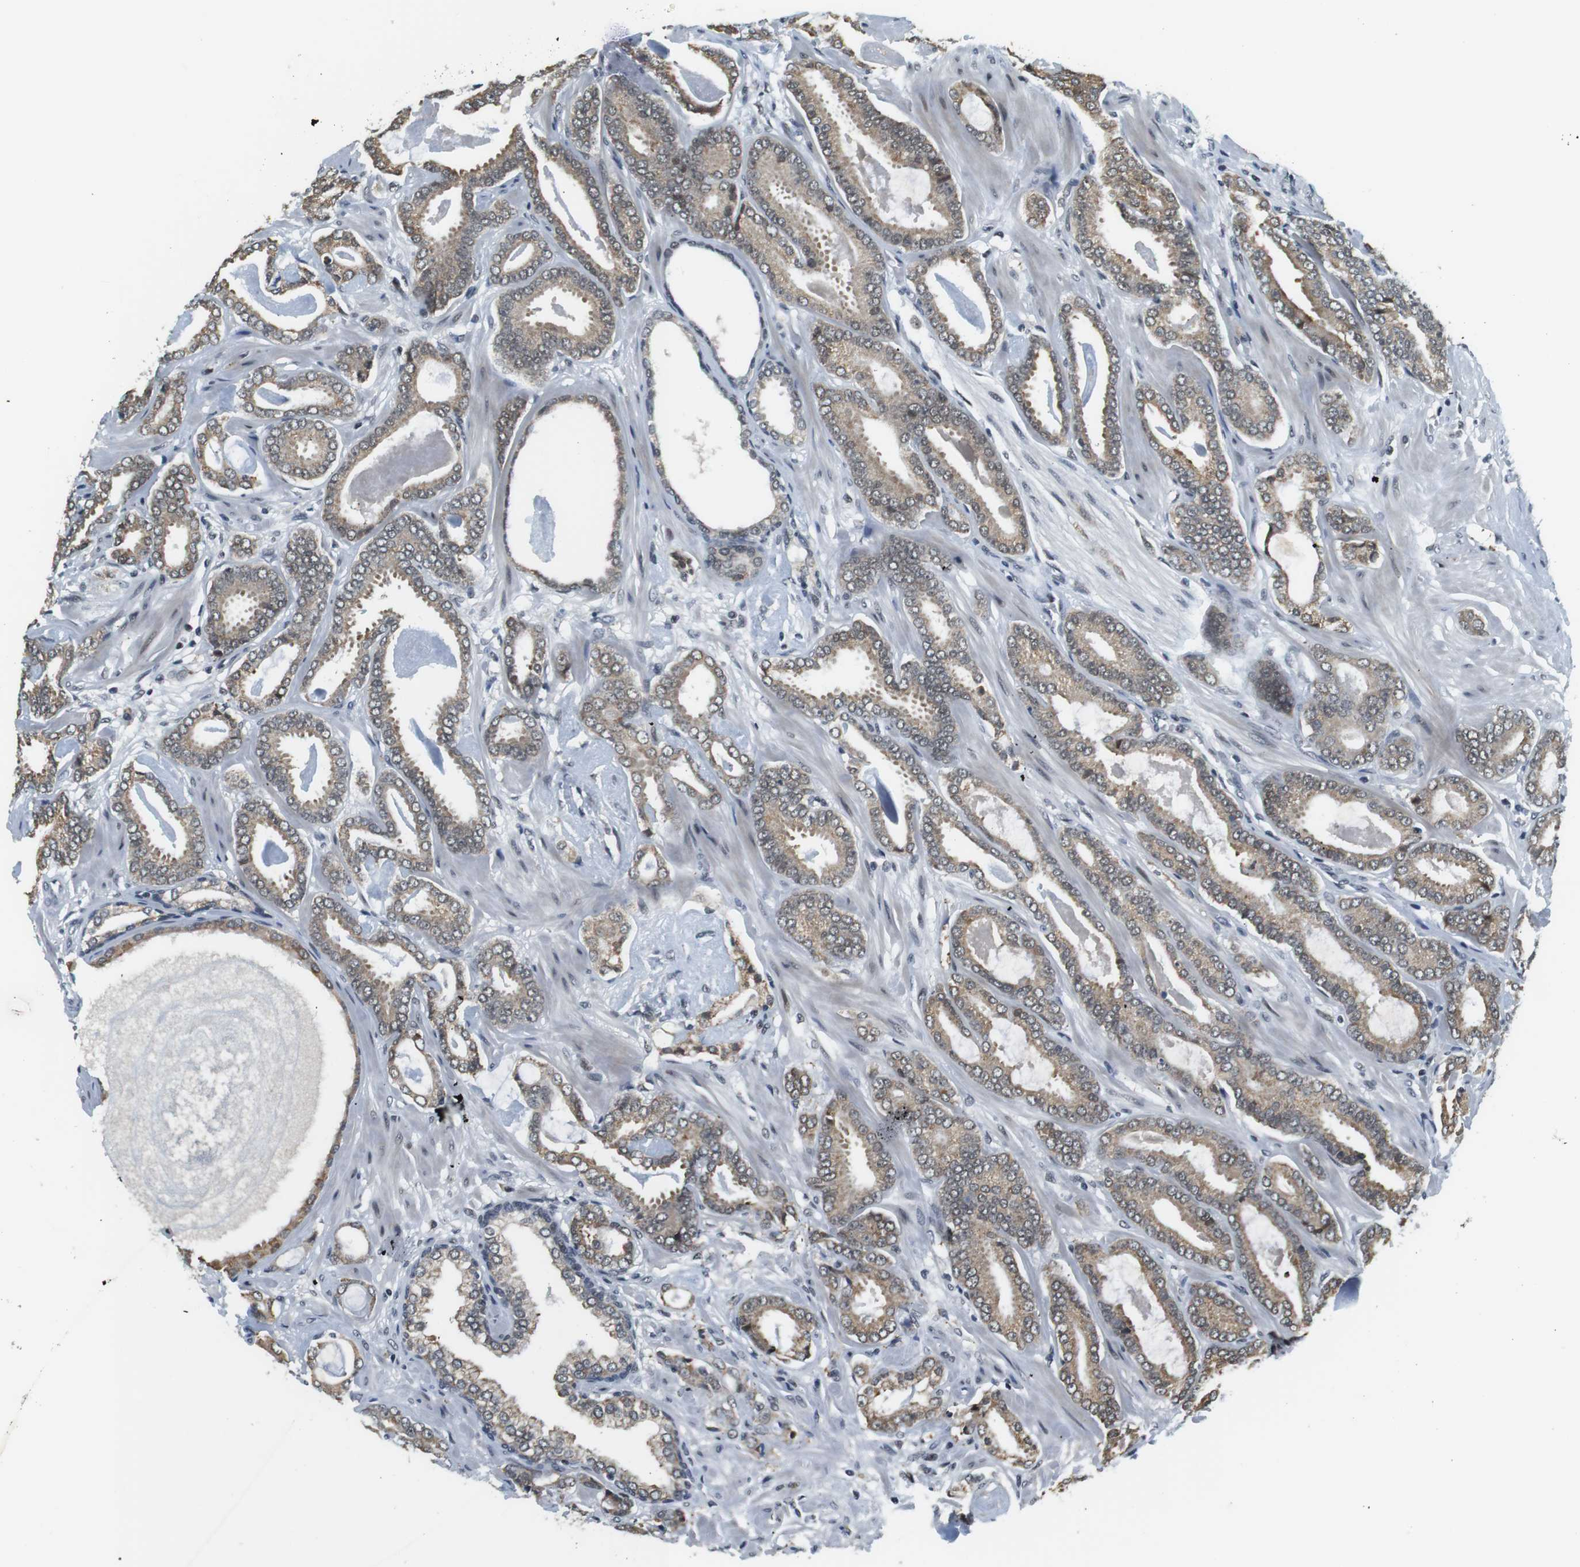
{"staining": {"intensity": "weak", "quantity": ">75%", "location": "nuclear"}, "tissue": "prostate cancer", "cell_type": "Tumor cells", "image_type": "cancer", "snomed": [{"axis": "morphology", "description": "Adenocarcinoma, Low grade"}, {"axis": "topography", "description": "Prostate"}], "caption": "The micrograph shows staining of adenocarcinoma (low-grade) (prostate), revealing weak nuclear protein staining (brown color) within tumor cells.", "gene": "RNF38", "patient": {"sex": "male", "age": 53}}